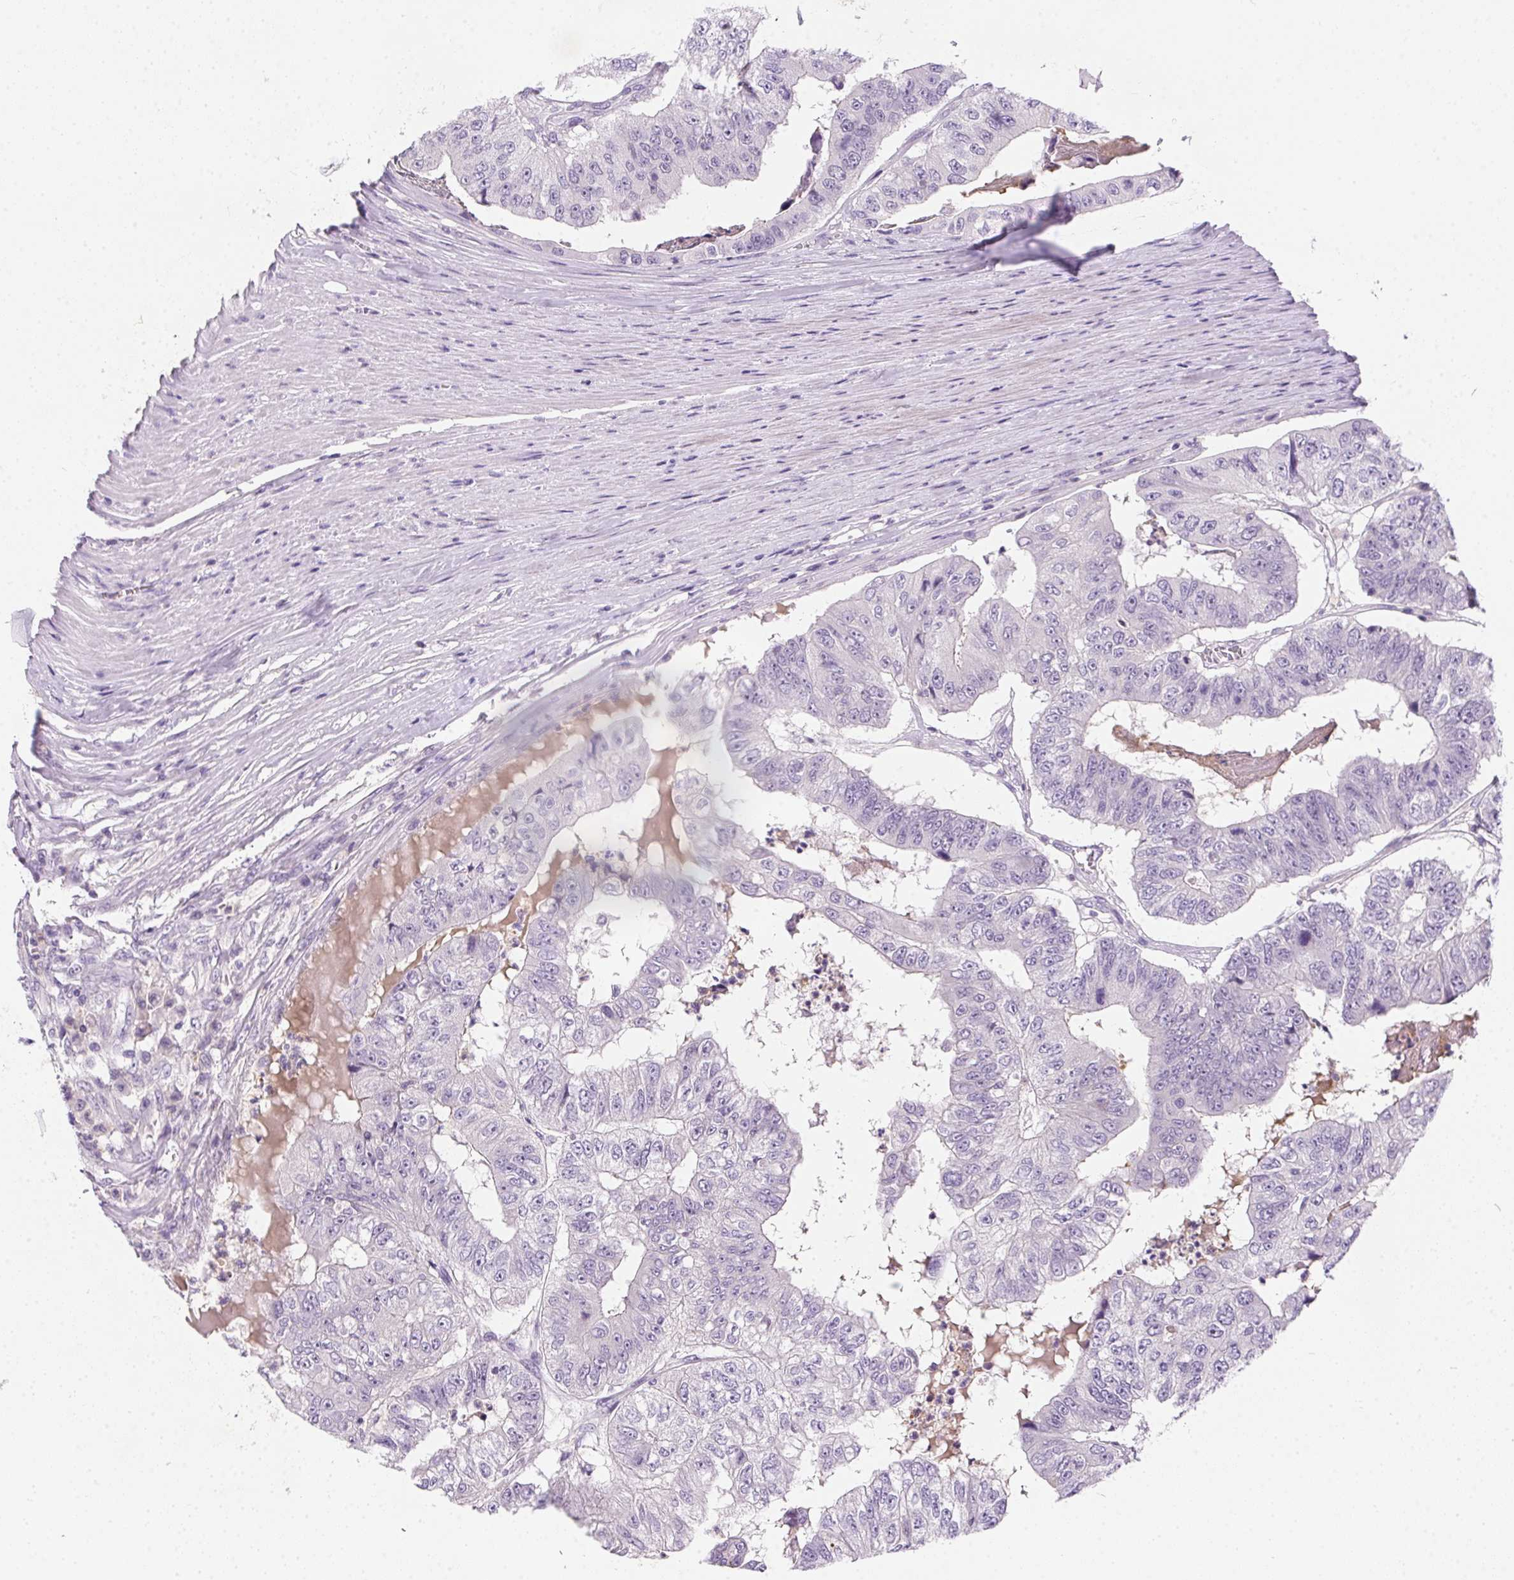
{"staining": {"intensity": "negative", "quantity": "none", "location": "none"}, "tissue": "colorectal cancer", "cell_type": "Tumor cells", "image_type": "cancer", "snomed": [{"axis": "morphology", "description": "Adenocarcinoma, NOS"}, {"axis": "topography", "description": "Colon"}], "caption": "Immunohistochemistry photomicrograph of neoplastic tissue: colorectal cancer stained with DAB shows no significant protein staining in tumor cells.", "gene": "SSTR4", "patient": {"sex": "female", "age": 67}}